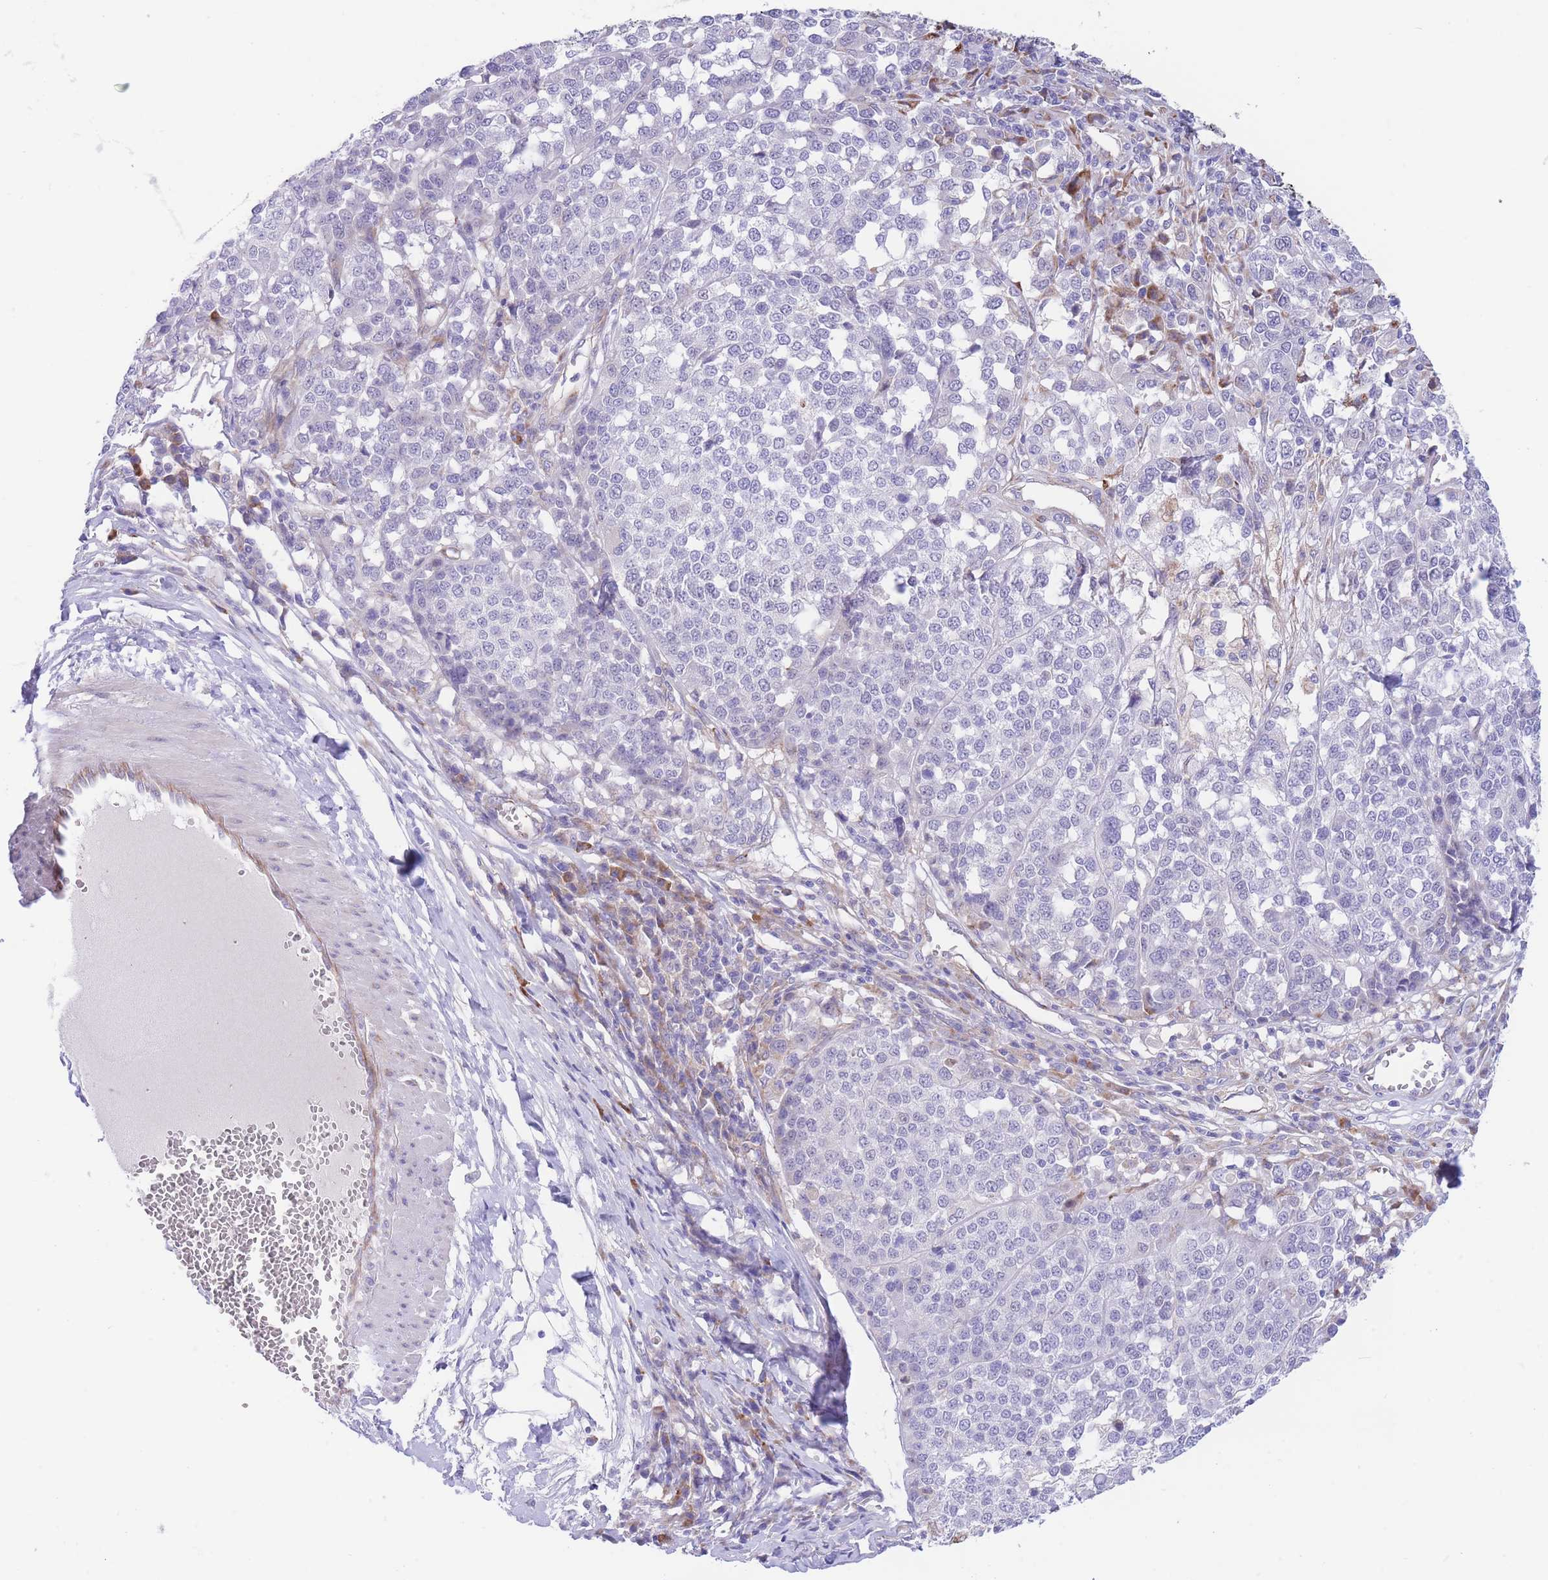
{"staining": {"intensity": "negative", "quantity": "none", "location": "none"}, "tissue": "melanoma", "cell_type": "Tumor cells", "image_type": "cancer", "snomed": [{"axis": "morphology", "description": "Malignant melanoma, Metastatic site"}, {"axis": "topography", "description": "Lymph node"}], "caption": "Immunohistochemistry (IHC) micrograph of human melanoma stained for a protein (brown), which displays no staining in tumor cells. The staining was performed using DAB (3,3'-diaminobenzidine) to visualize the protein expression in brown, while the nuclei were stained in blue with hematoxylin (Magnification: 20x).", "gene": "DET1", "patient": {"sex": "male", "age": 44}}